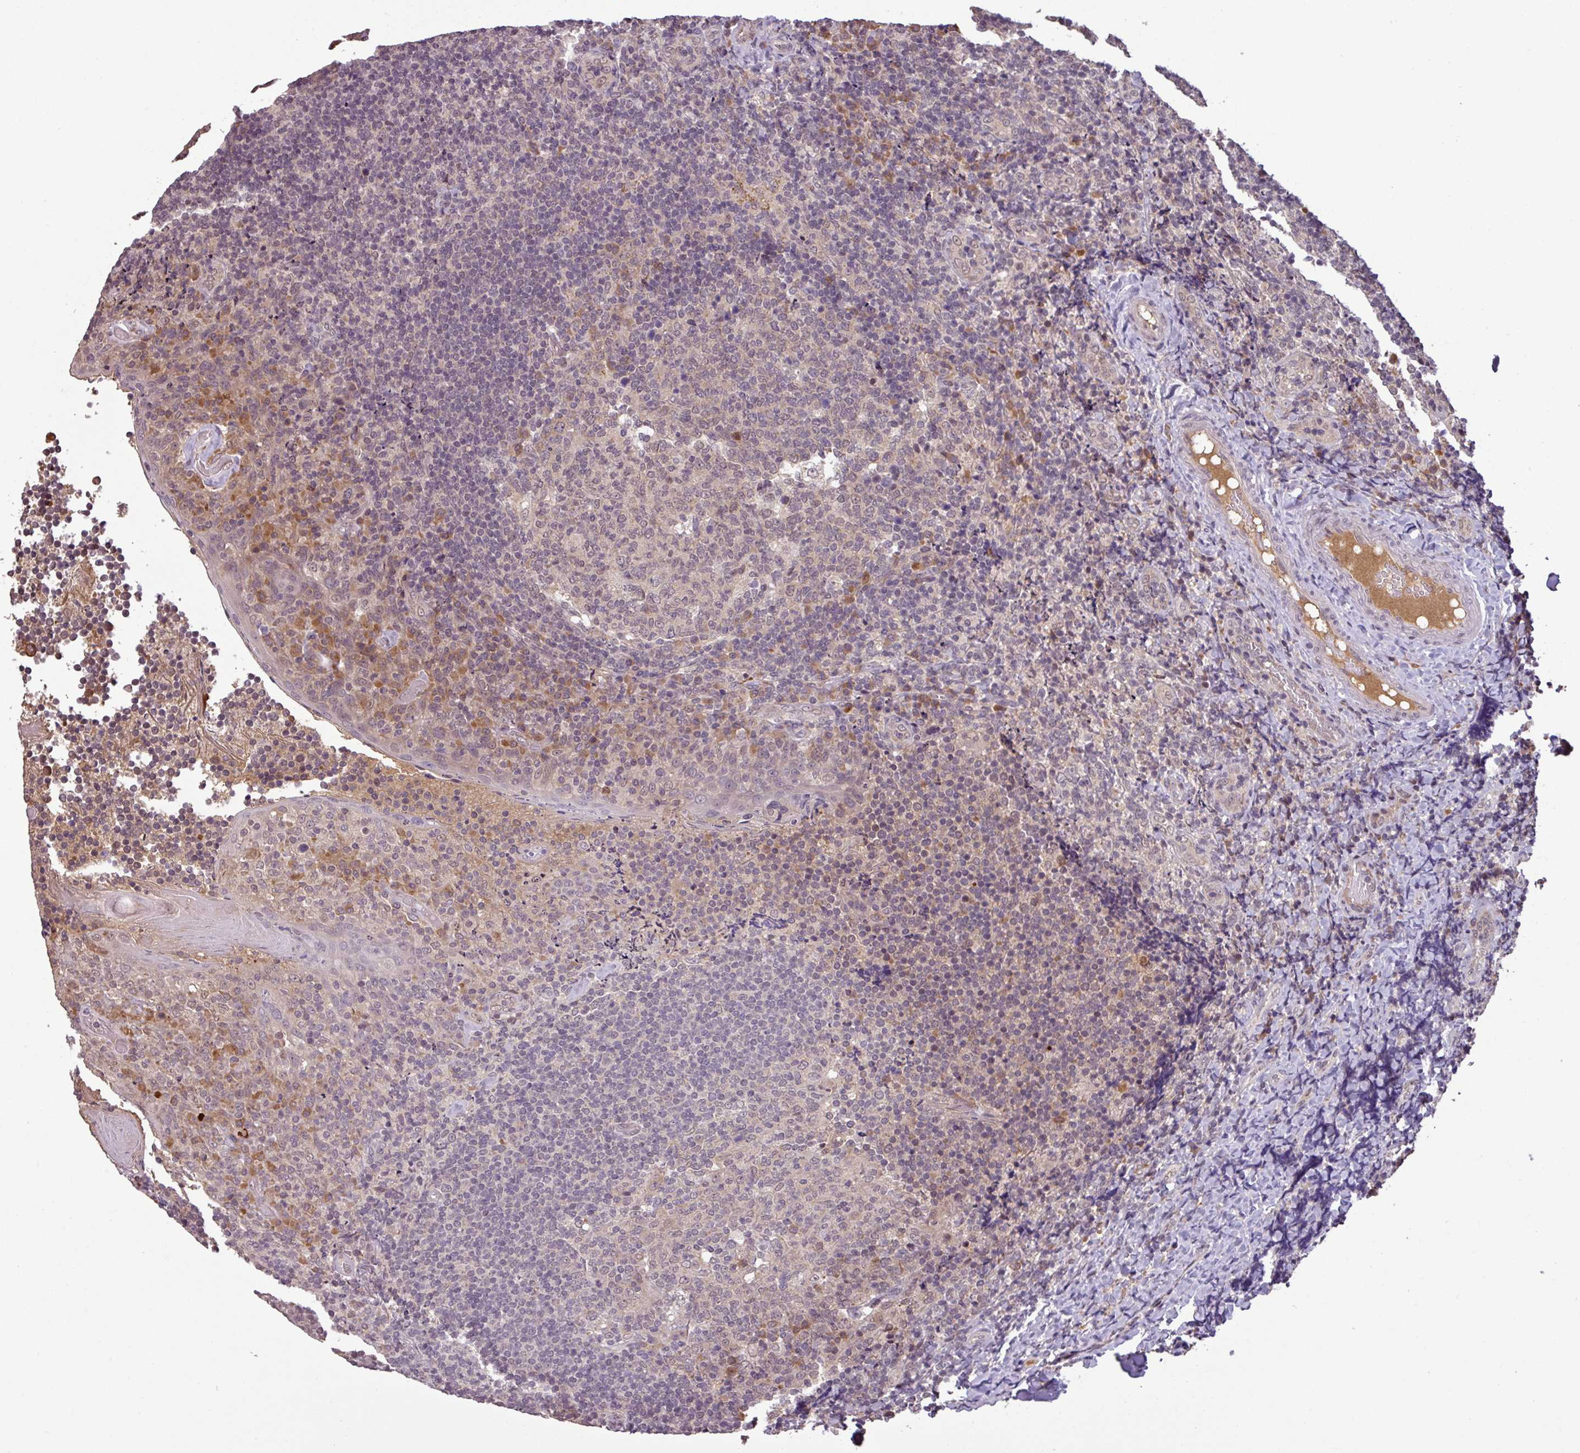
{"staining": {"intensity": "weak", "quantity": "25%-75%", "location": "nuclear"}, "tissue": "tonsil", "cell_type": "Germinal center cells", "image_type": "normal", "snomed": [{"axis": "morphology", "description": "Normal tissue, NOS"}, {"axis": "topography", "description": "Tonsil"}], "caption": "Immunohistochemical staining of normal tonsil exhibits 25%-75% levels of weak nuclear protein staining in about 25%-75% of germinal center cells.", "gene": "NOB1", "patient": {"sex": "female", "age": 10}}